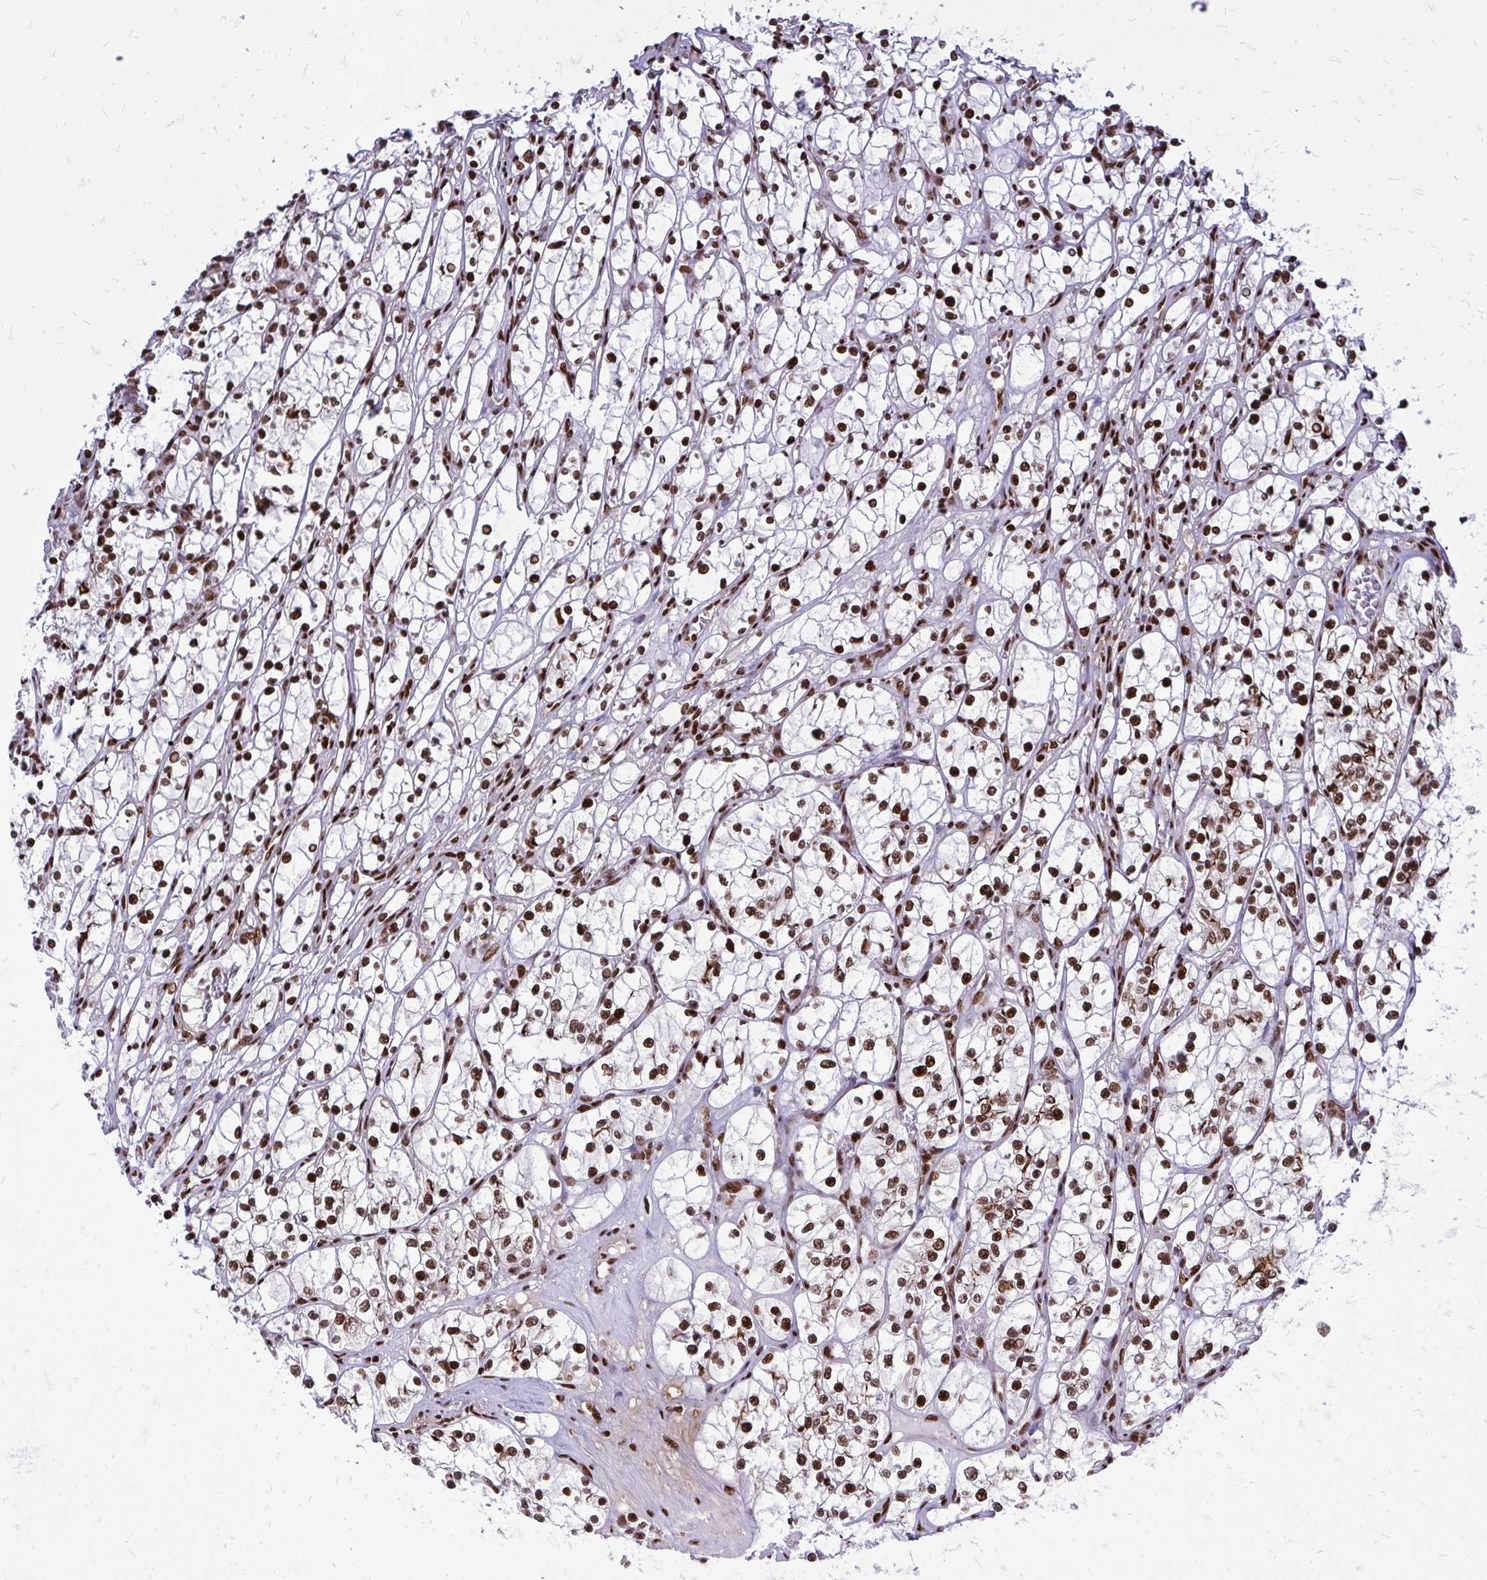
{"staining": {"intensity": "strong", "quantity": ">75%", "location": "nuclear"}, "tissue": "renal cancer", "cell_type": "Tumor cells", "image_type": "cancer", "snomed": [{"axis": "morphology", "description": "Adenocarcinoma, NOS"}, {"axis": "topography", "description": "Kidney"}], "caption": "DAB (3,3'-diaminobenzidine) immunohistochemical staining of human renal cancer (adenocarcinoma) shows strong nuclear protein expression in approximately >75% of tumor cells.", "gene": "TBL1Y", "patient": {"sex": "female", "age": 69}}